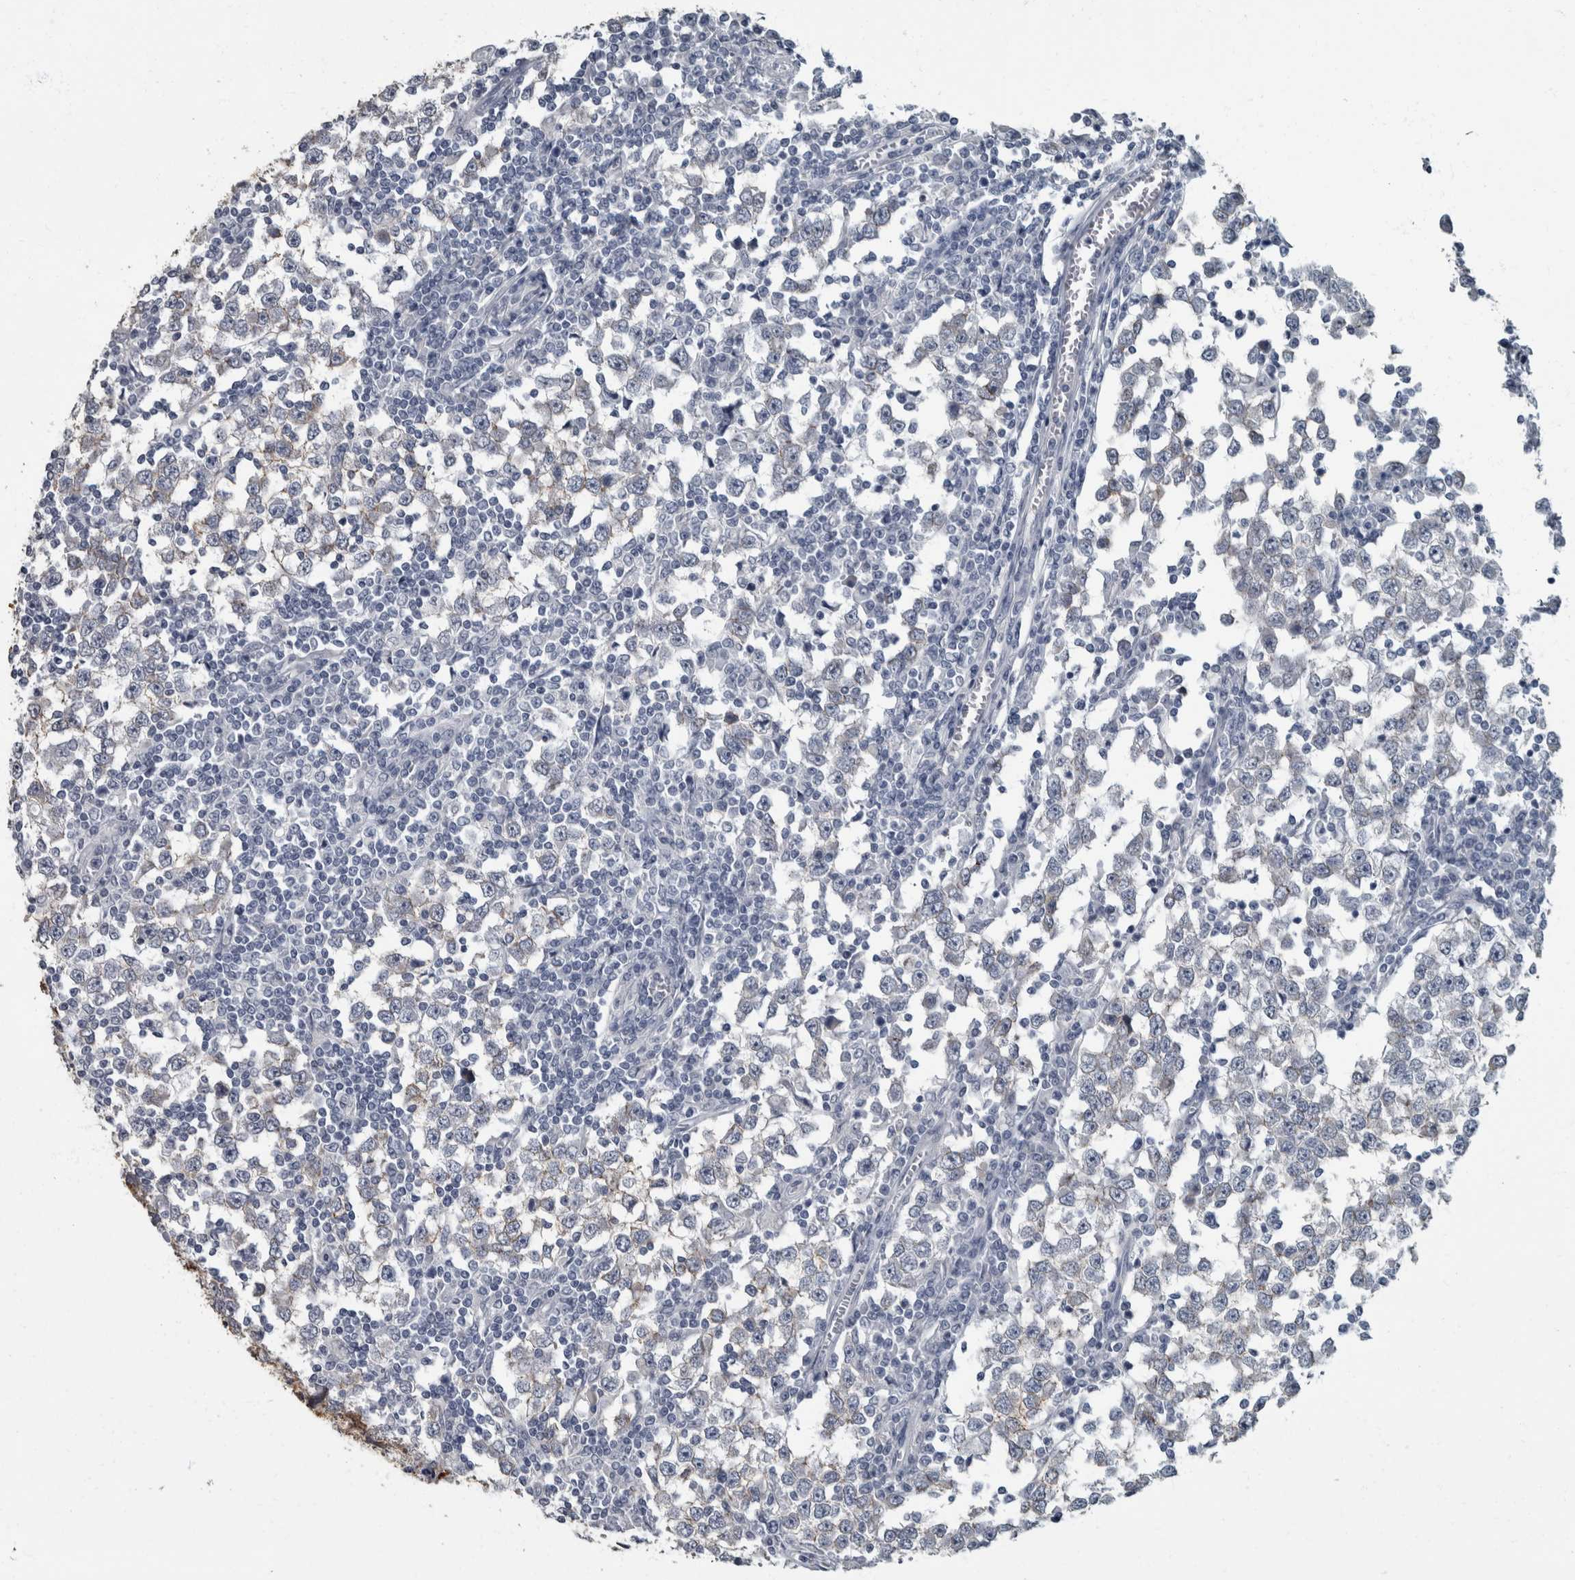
{"staining": {"intensity": "negative", "quantity": "none", "location": "none"}, "tissue": "testis cancer", "cell_type": "Tumor cells", "image_type": "cancer", "snomed": [{"axis": "morphology", "description": "Seminoma, NOS"}, {"axis": "topography", "description": "Testis"}], "caption": "The image demonstrates no staining of tumor cells in testis cancer.", "gene": "DSG2", "patient": {"sex": "male", "age": 65}}